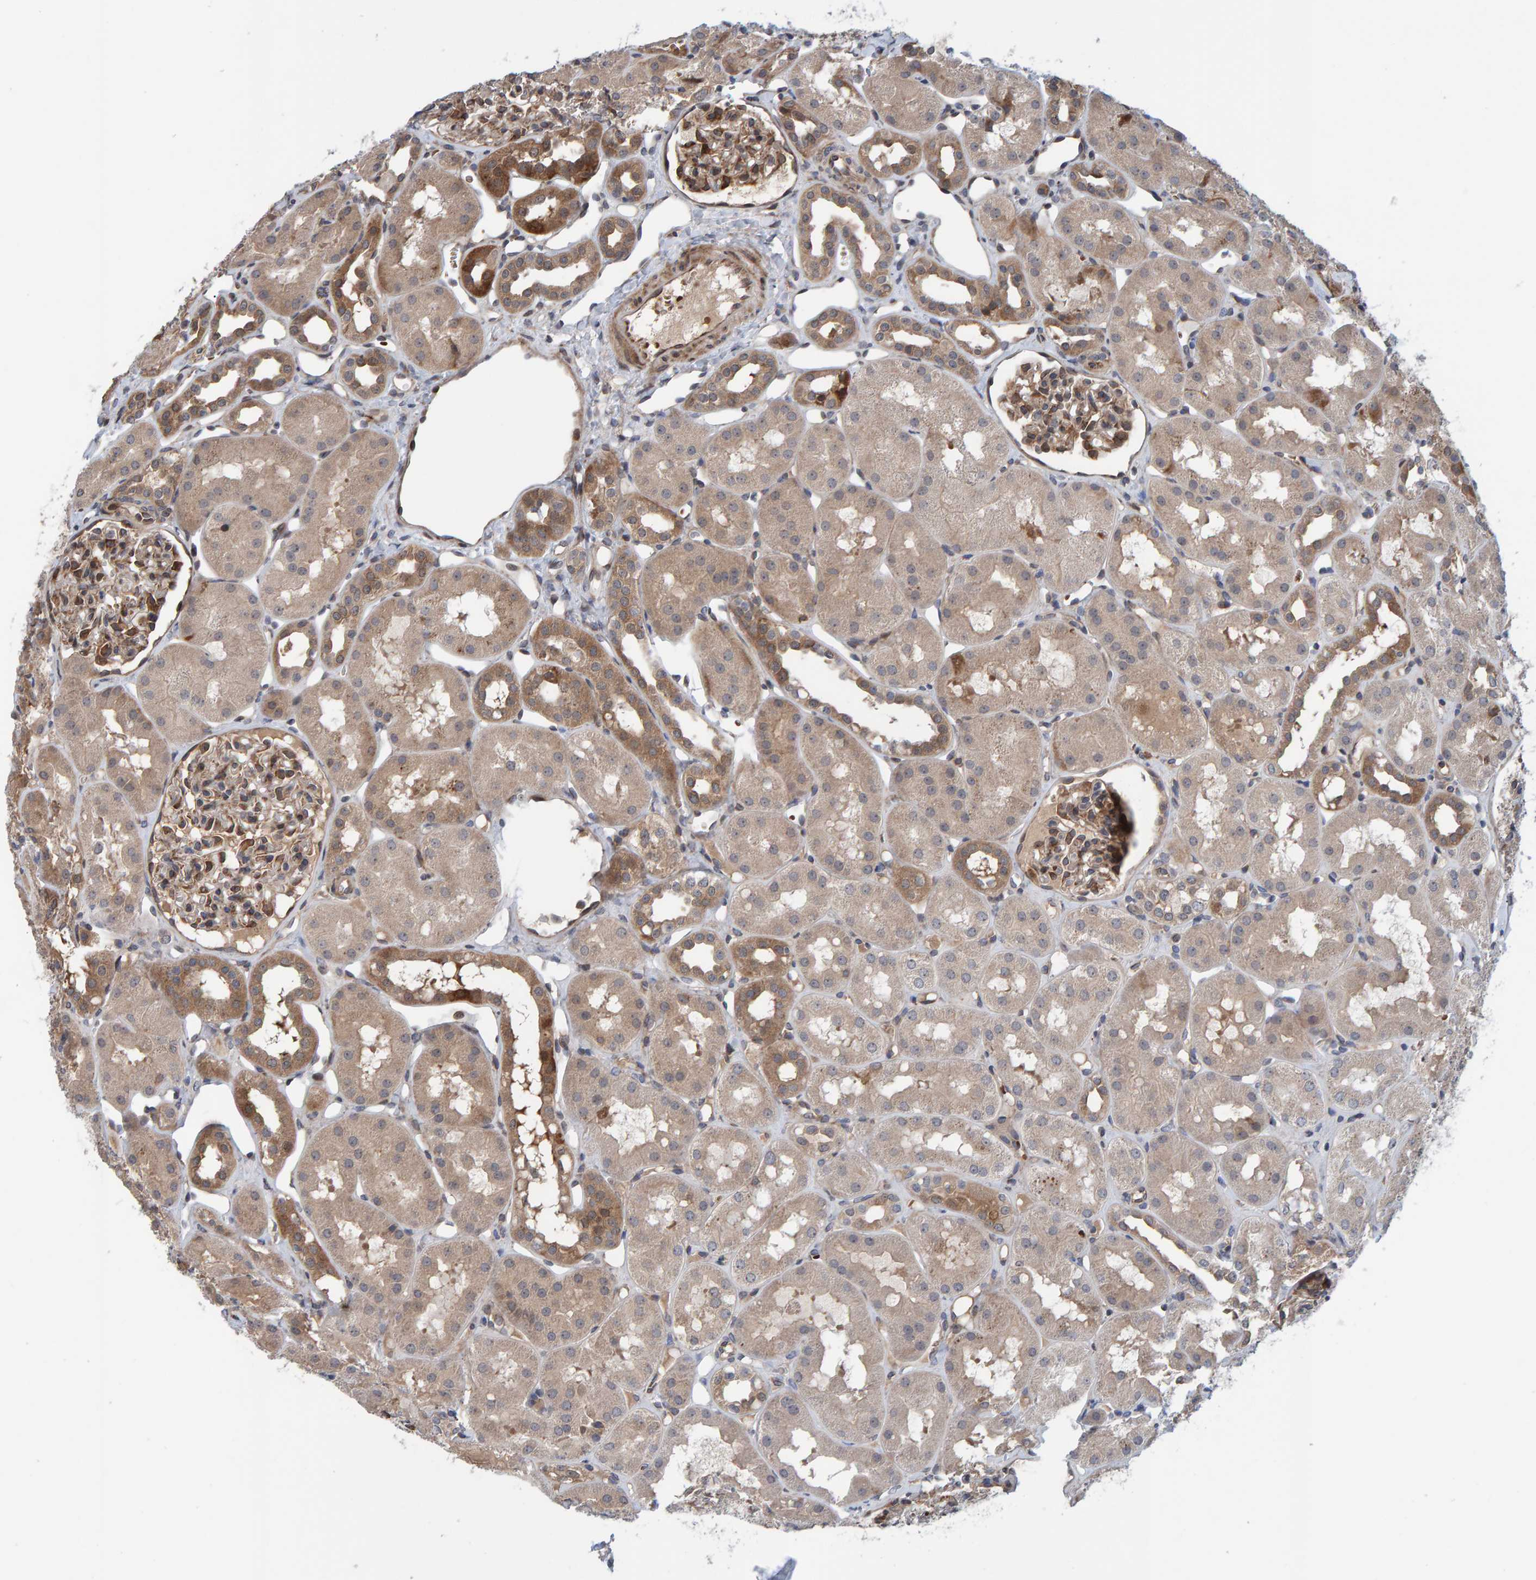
{"staining": {"intensity": "moderate", "quantity": "25%-75%", "location": "cytoplasmic/membranous"}, "tissue": "kidney", "cell_type": "Cells in glomeruli", "image_type": "normal", "snomed": [{"axis": "morphology", "description": "Normal tissue, NOS"}, {"axis": "topography", "description": "Kidney"}], "caption": "The photomicrograph reveals staining of benign kidney, revealing moderate cytoplasmic/membranous protein staining (brown color) within cells in glomeruli. The staining was performed using DAB to visualize the protein expression in brown, while the nuclei were stained in blue with hematoxylin (Magnification: 20x).", "gene": "MFSD6L", "patient": {"sex": "male", "age": 16}}